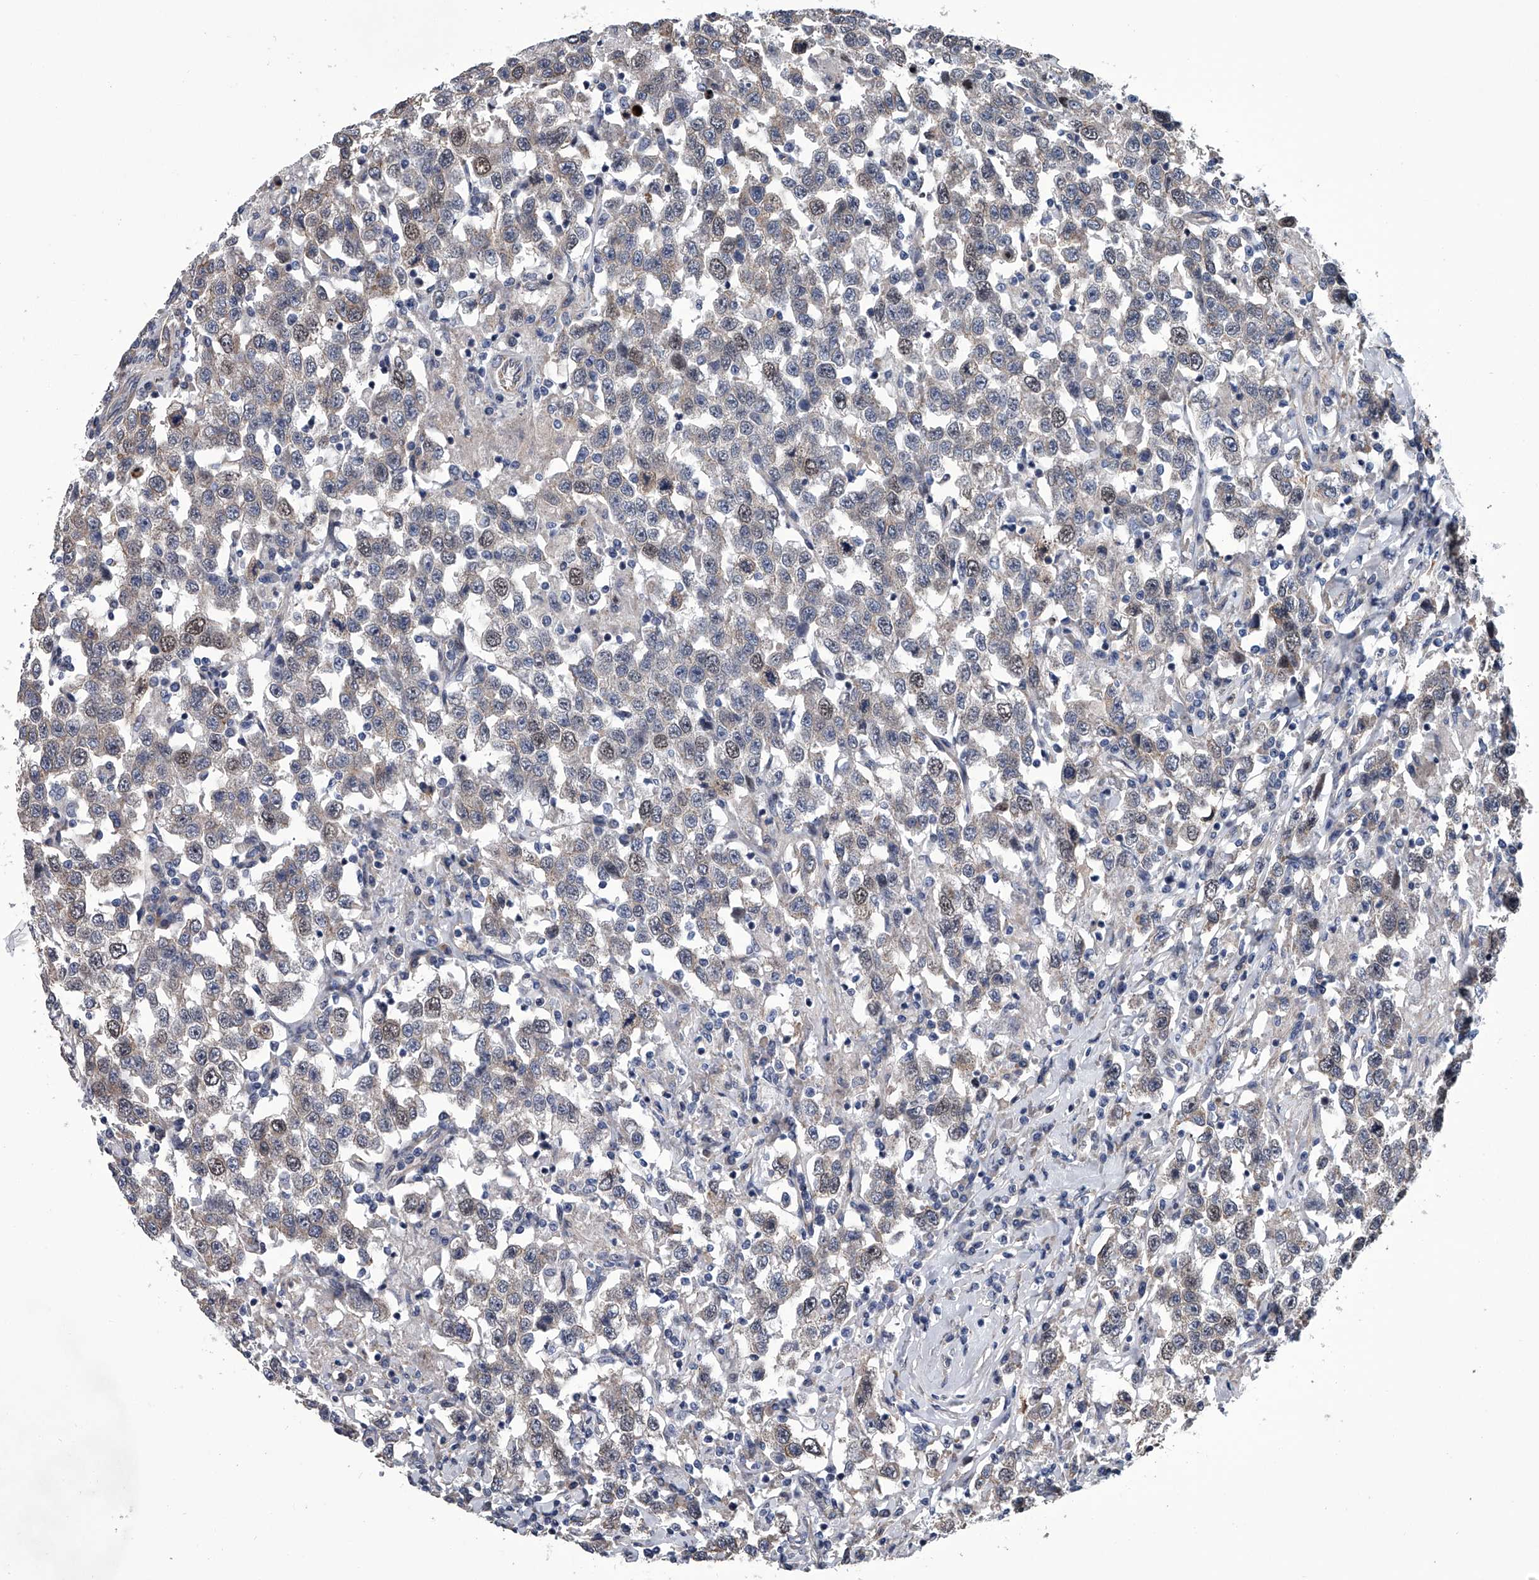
{"staining": {"intensity": "weak", "quantity": "<25%", "location": "nuclear"}, "tissue": "testis cancer", "cell_type": "Tumor cells", "image_type": "cancer", "snomed": [{"axis": "morphology", "description": "Seminoma, NOS"}, {"axis": "topography", "description": "Testis"}], "caption": "Immunohistochemical staining of human testis seminoma demonstrates no significant staining in tumor cells.", "gene": "ABCG1", "patient": {"sex": "male", "age": 41}}